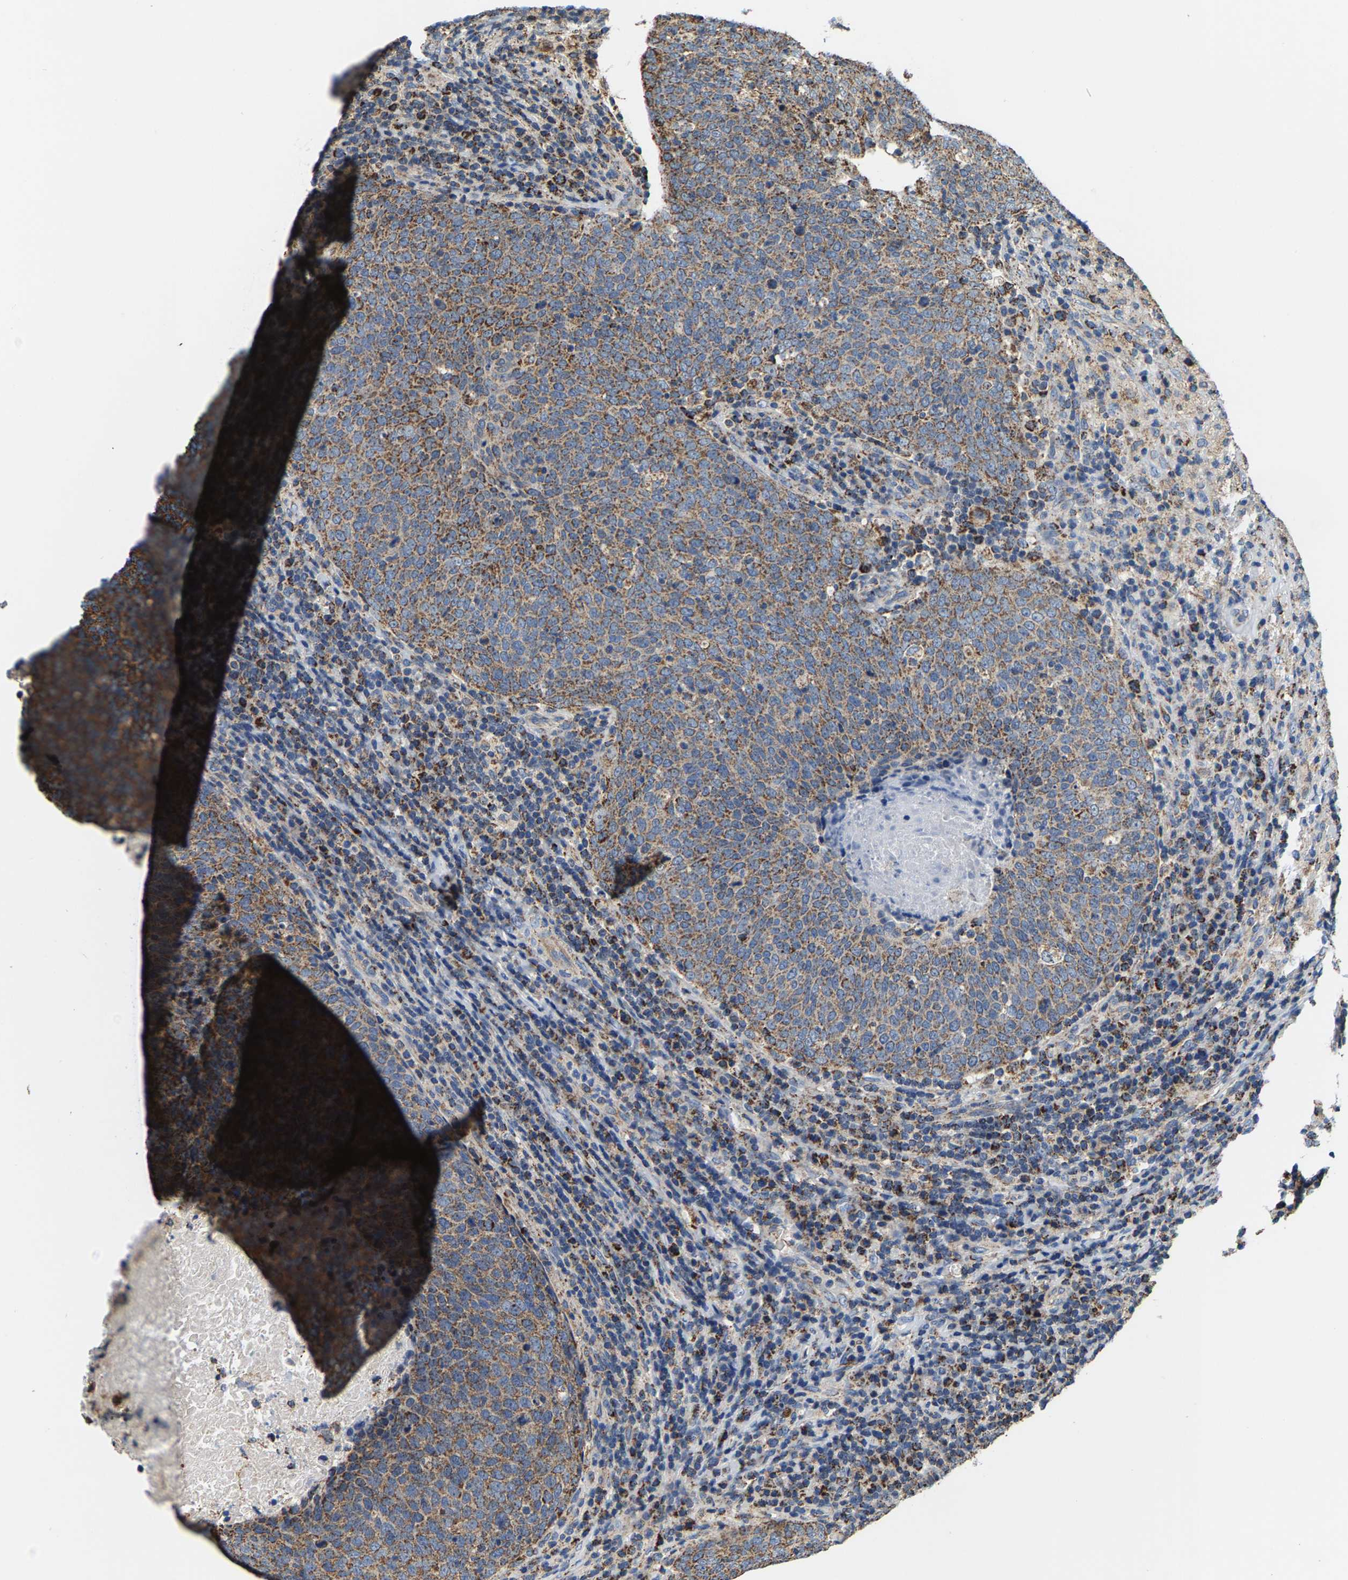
{"staining": {"intensity": "moderate", "quantity": ">75%", "location": "cytoplasmic/membranous"}, "tissue": "head and neck cancer", "cell_type": "Tumor cells", "image_type": "cancer", "snomed": [{"axis": "morphology", "description": "Squamous cell carcinoma, NOS"}, {"axis": "morphology", "description": "Squamous cell carcinoma, metastatic, NOS"}, {"axis": "topography", "description": "Lymph node"}, {"axis": "topography", "description": "Head-Neck"}], "caption": "Tumor cells display moderate cytoplasmic/membranous positivity in approximately >75% of cells in head and neck cancer.", "gene": "SHMT2", "patient": {"sex": "male", "age": 62}}